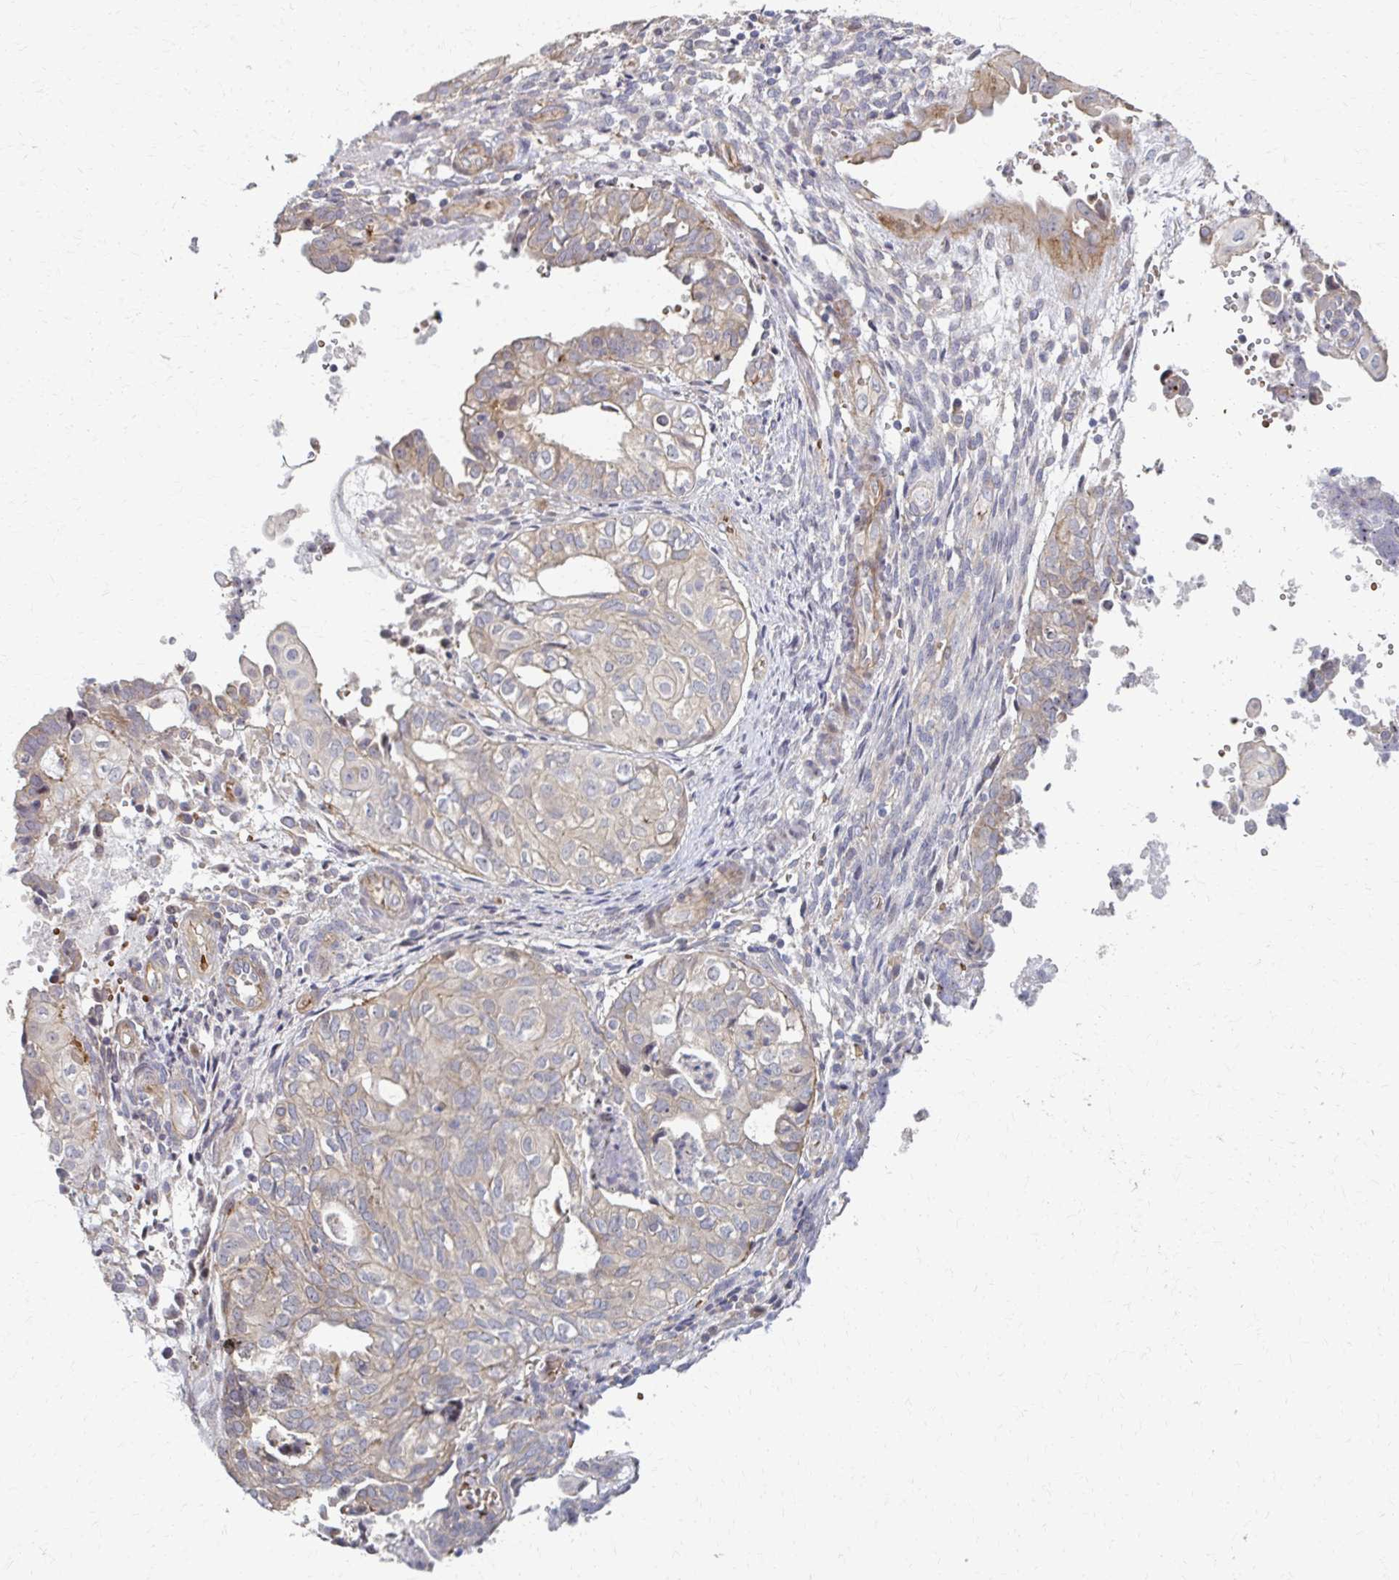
{"staining": {"intensity": "weak", "quantity": ">75%", "location": "cytoplasmic/membranous"}, "tissue": "ovarian cancer", "cell_type": "Tumor cells", "image_type": "cancer", "snomed": [{"axis": "morphology", "description": "Carcinoma, endometroid"}, {"axis": "topography", "description": "Ovary"}], "caption": "High-magnification brightfield microscopy of ovarian cancer stained with DAB (3,3'-diaminobenzidine) (brown) and counterstained with hematoxylin (blue). tumor cells exhibit weak cytoplasmic/membranous staining is seen in about>75% of cells. Nuclei are stained in blue.", "gene": "SKA2", "patient": {"sex": "female", "age": 64}}